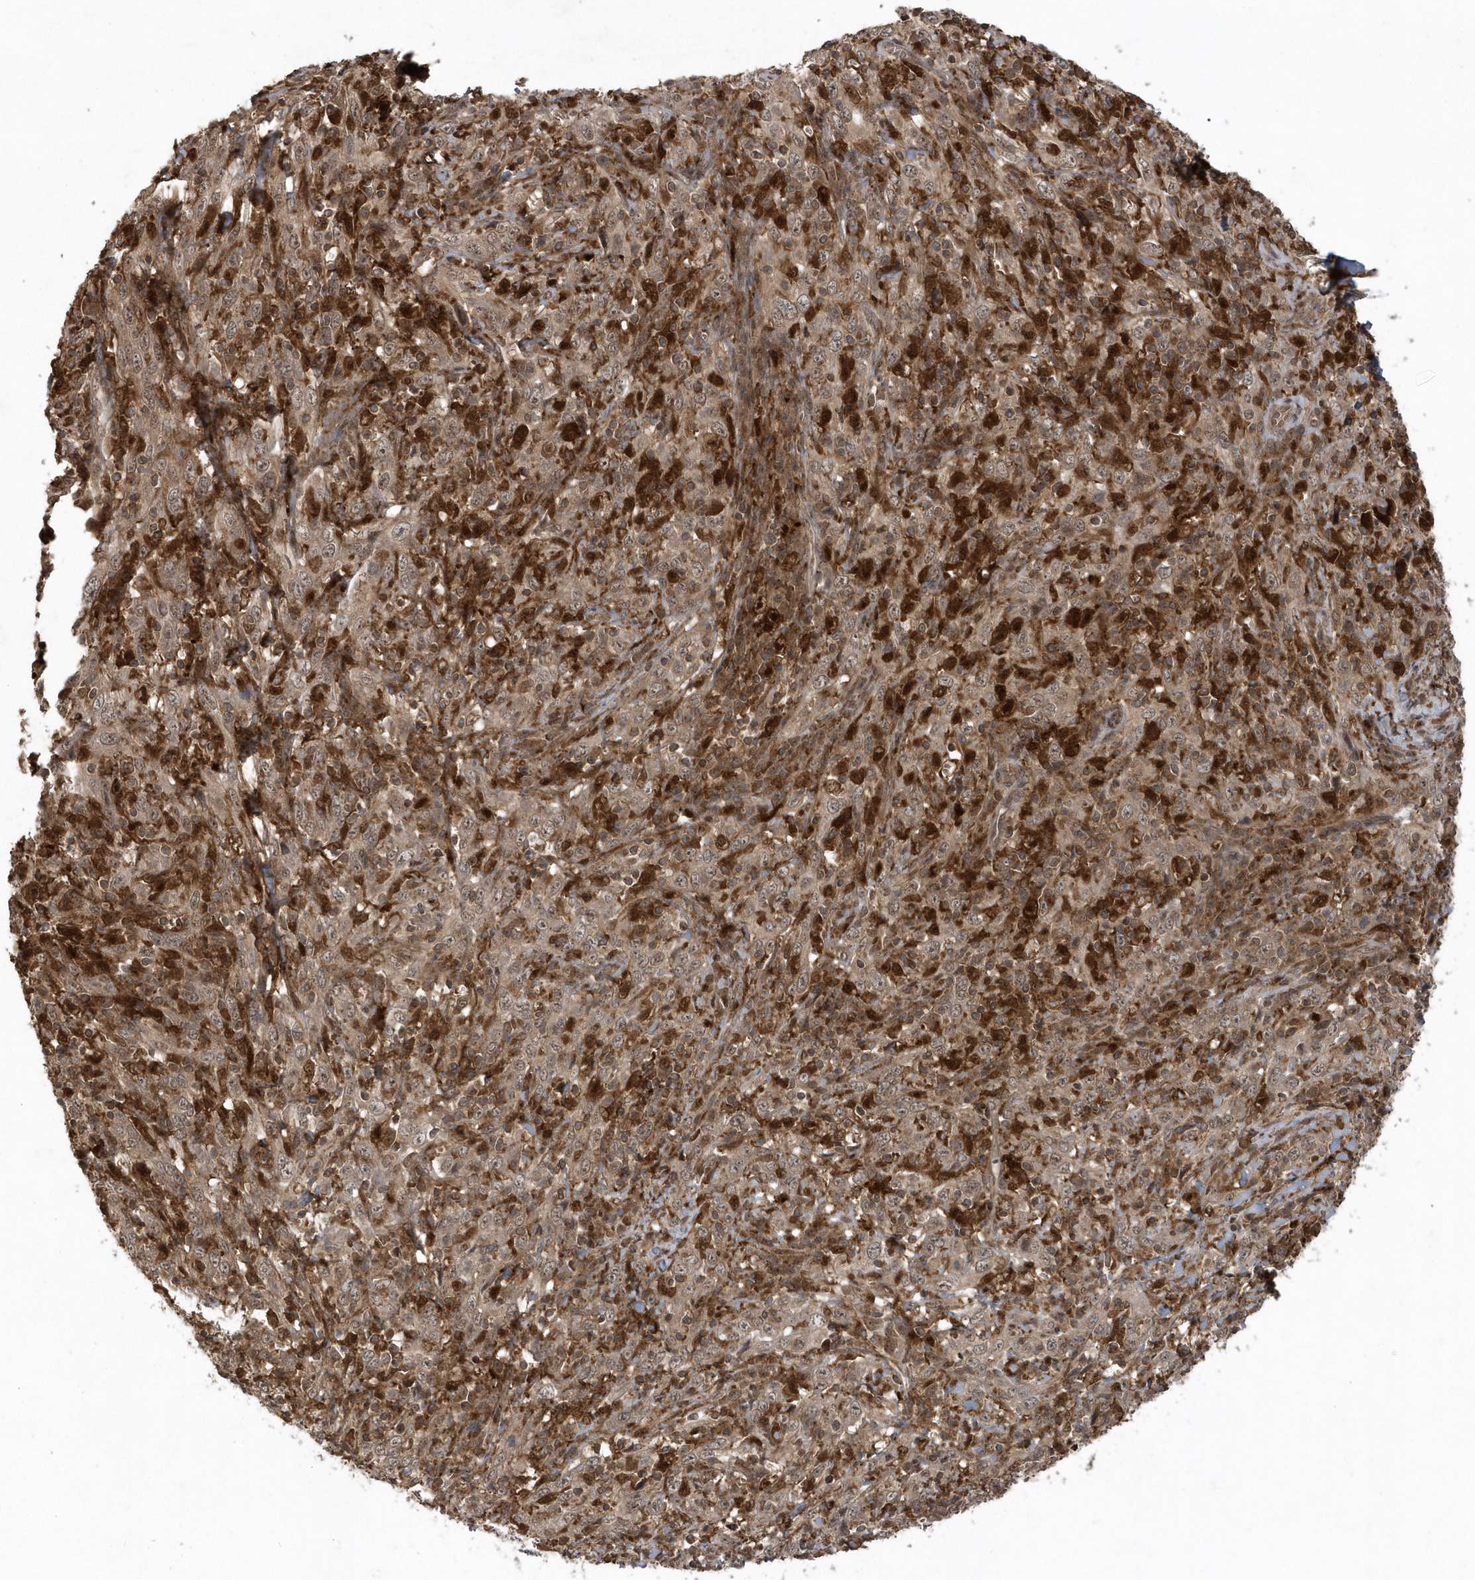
{"staining": {"intensity": "weak", "quantity": ">75%", "location": "cytoplasmic/membranous,nuclear"}, "tissue": "cervical cancer", "cell_type": "Tumor cells", "image_type": "cancer", "snomed": [{"axis": "morphology", "description": "Squamous cell carcinoma, NOS"}, {"axis": "topography", "description": "Cervix"}], "caption": "A histopathology image showing weak cytoplasmic/membranous and nuclear staining in about >75% of tumor cells in squamous cell carcinoma (cervical), as visualized by brown immunohistochemical staining.", "gene": "LACC1", "patient": {"sex": "female", "age": 46}}